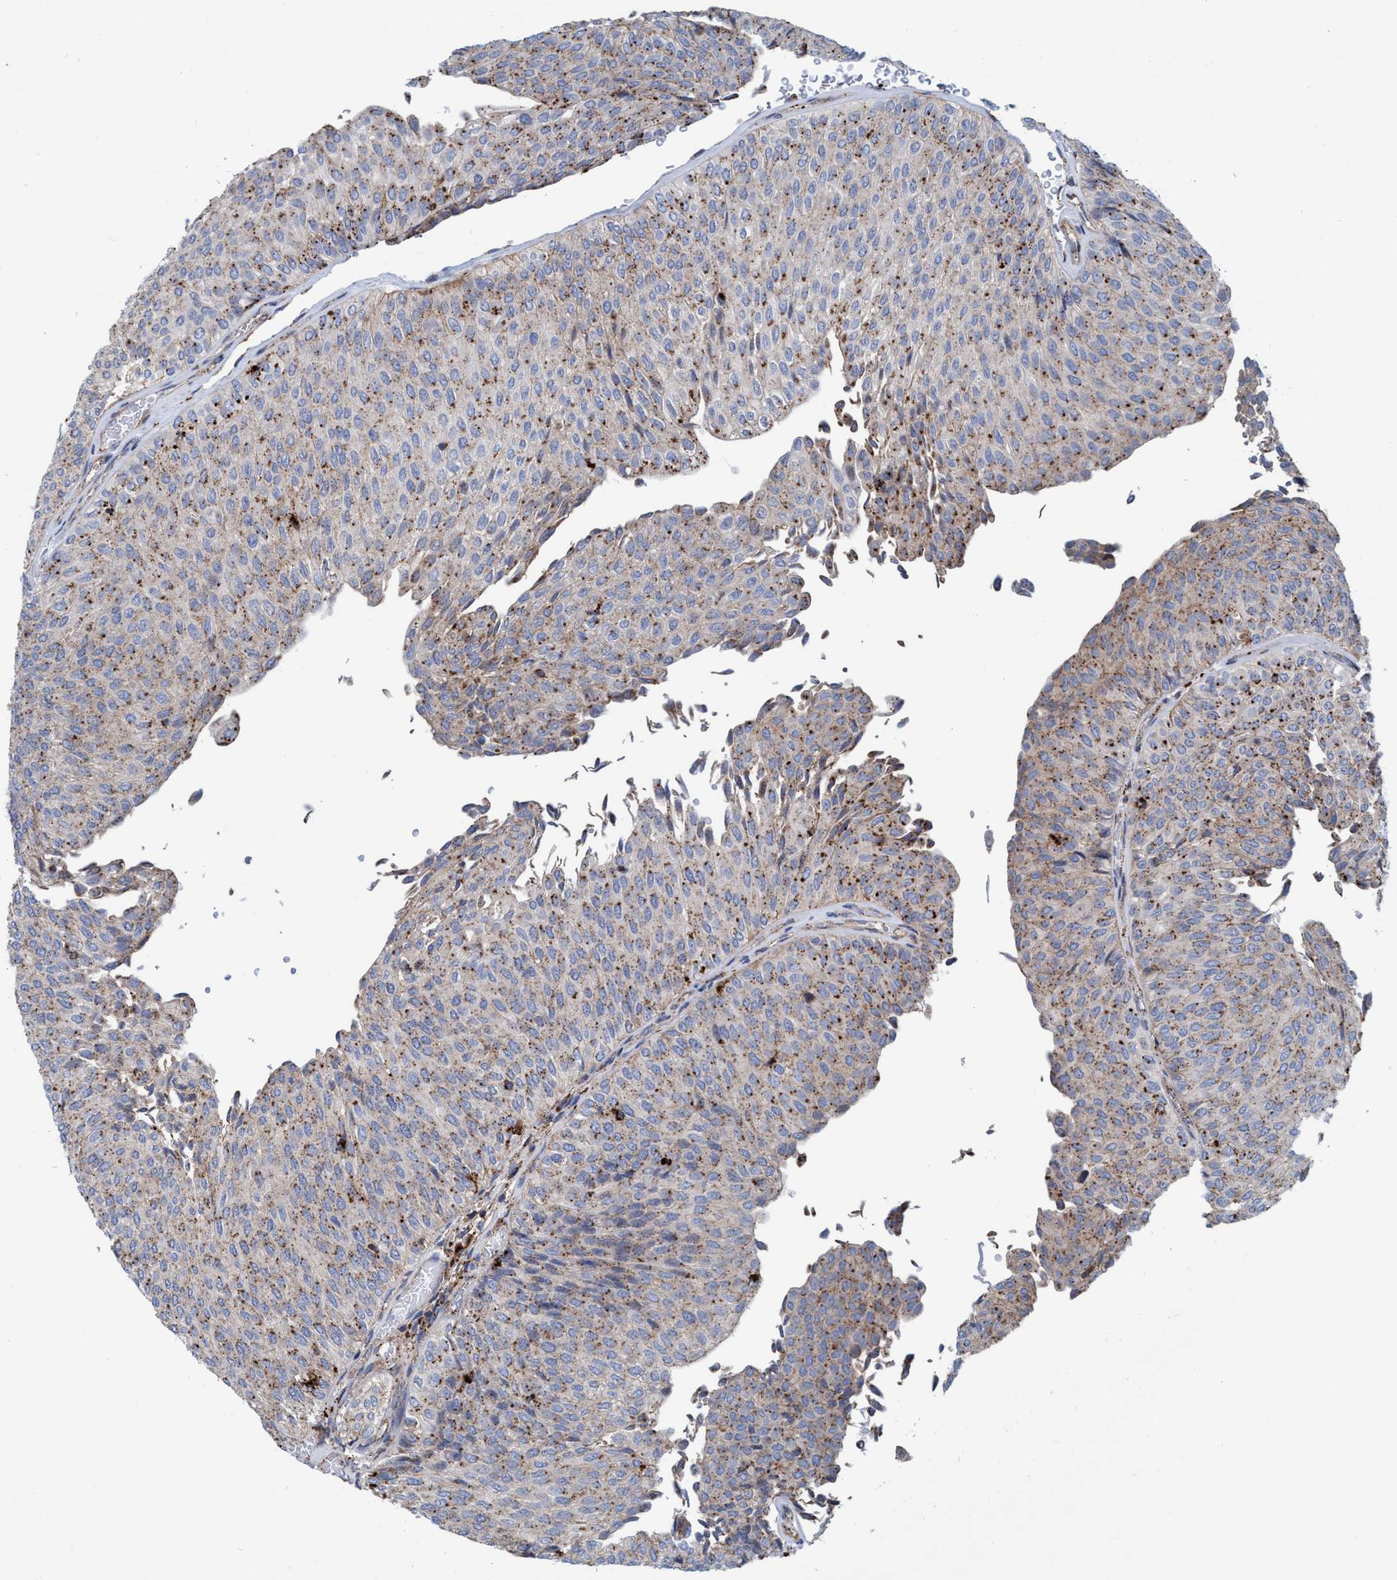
{"staining": {"intensity": "moderate", "quantity": ">75%", "location": "cytoplasmic/membranous"}, "tissue": "urothelial cancer", "cell_type": "Tumor cells", "image_type": "cancer", "snomed": [{"axis": "morphology", "description": "Urothelial carcinoma, Low grade"}, {"axis": "topography", "description": "Urinary bladder"}], "caption": "Immunohistochemistry of urothelial cancer exhibits medium levels of moderate cytoplasmic/membranous positivity in approximately >75% of tumor cells.", "gene": "TRIM65", "patient": {"sex": "male", "age": 78}}